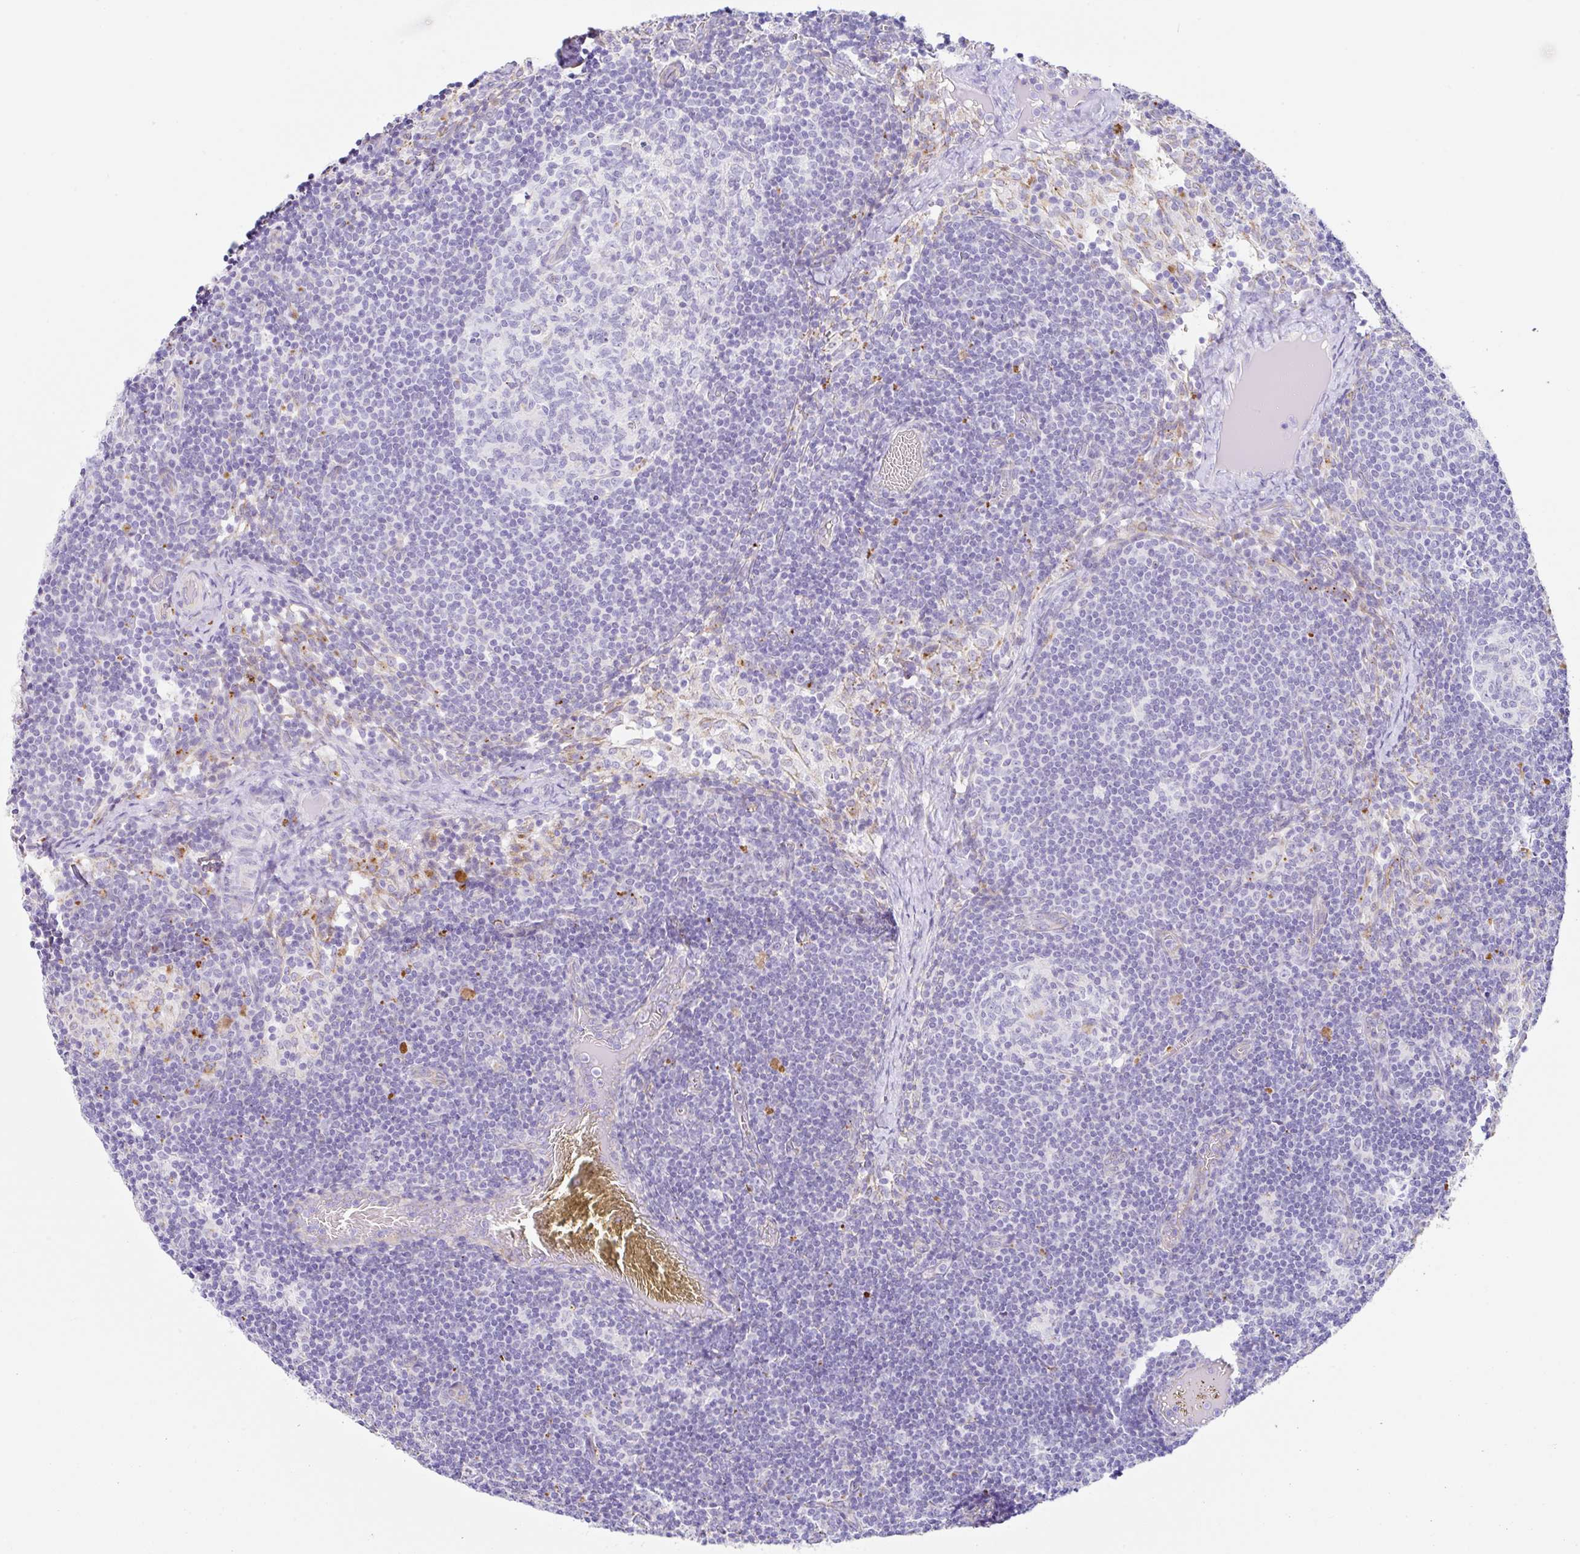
{"staining": {"intensity": "negative", "quantity": "none", "location": "none"}, "tissue": "lymph node", "cell_type": "Germinal center cells", "image_type": "normal", "snomed": [{"axis": "morphology", "description": "Normal tissue, NOS"}, {"axis": "topography", "description": "Lymph node"}], "caption": "There is no significant expression in germinal center cells of lymph node.", "gene": "DKK4", "patient": {"sex": "female", "age": 31}}